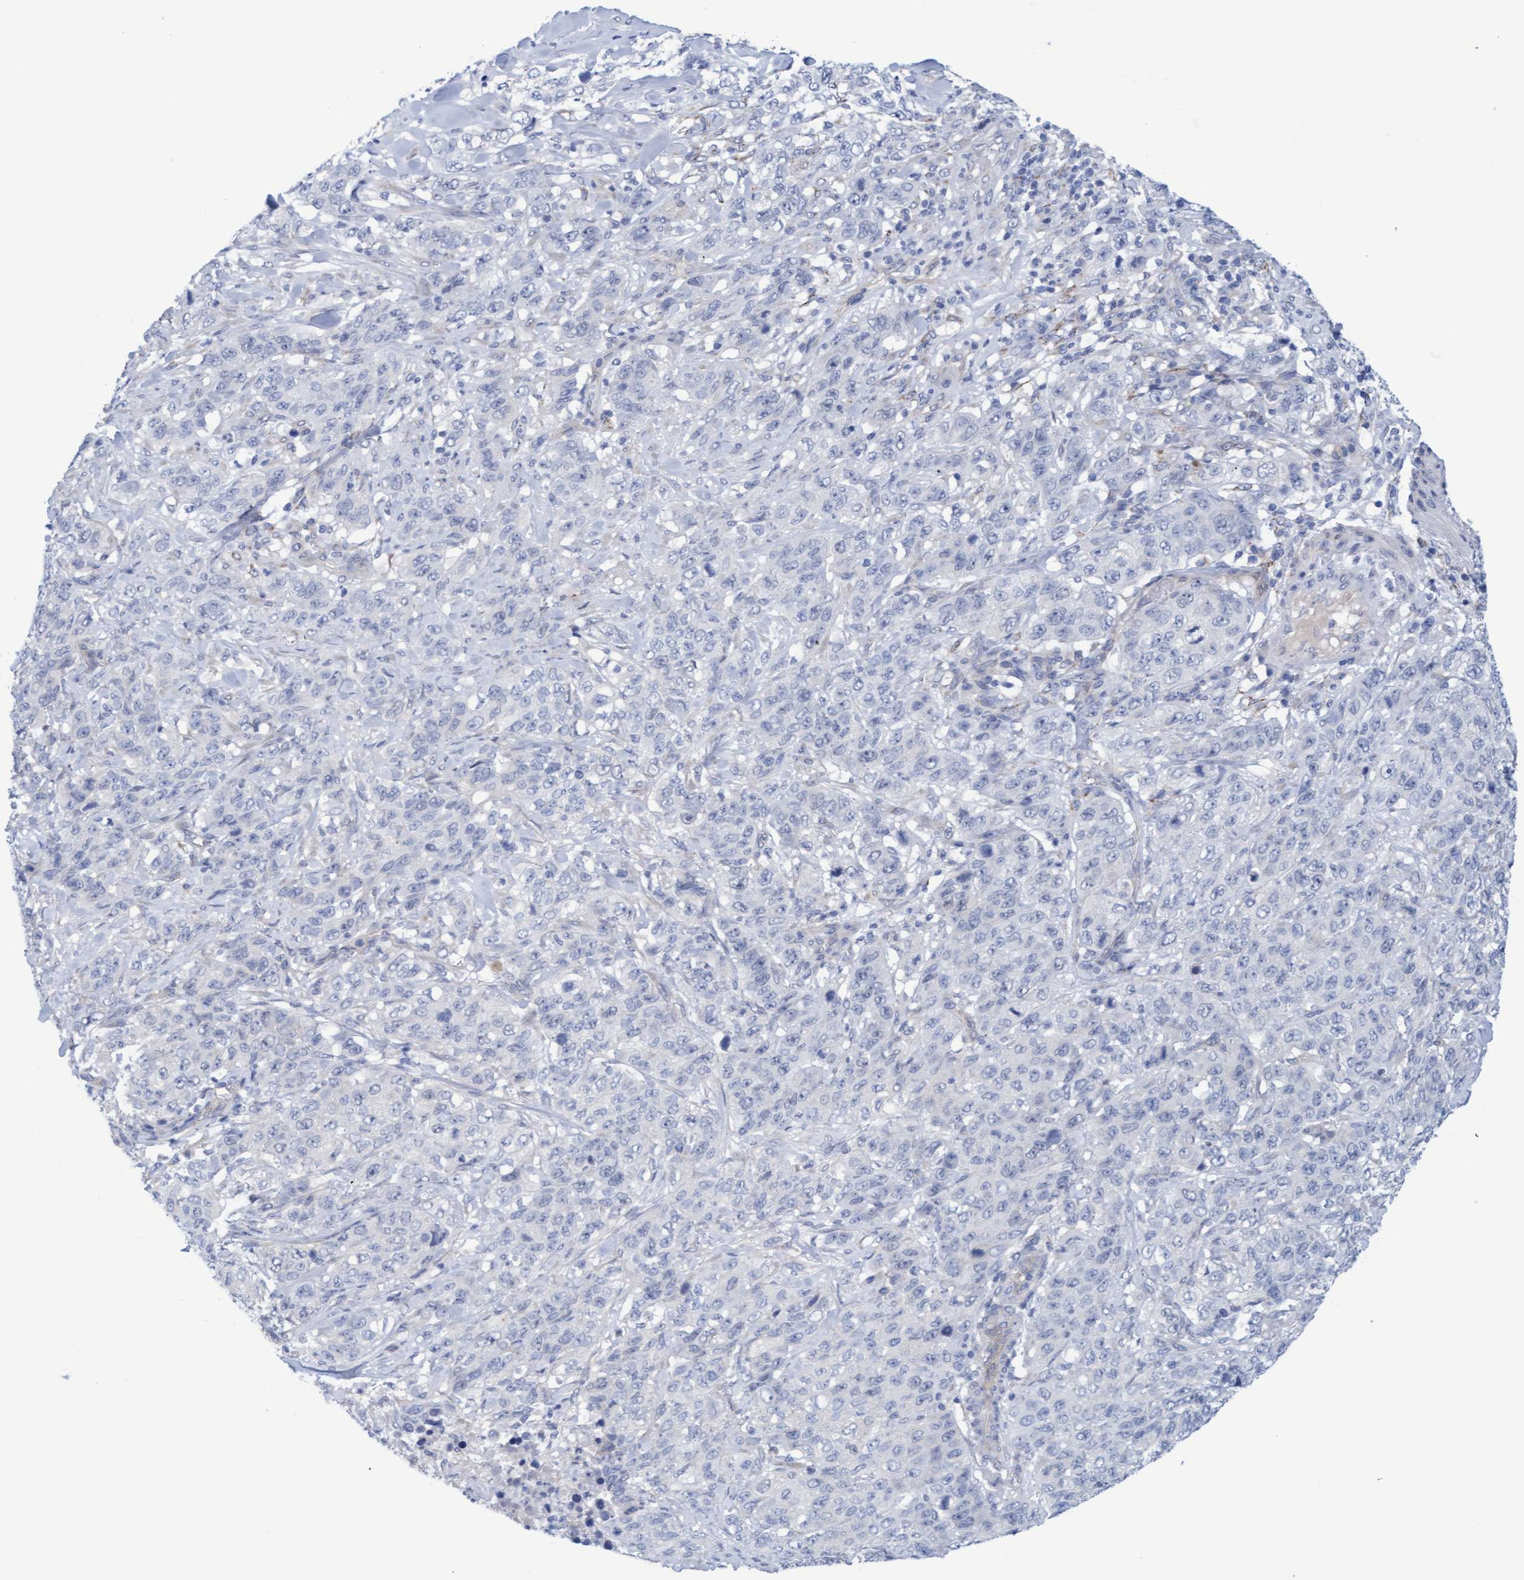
{"staining": {"intensity": "negative", "quantity": "none", "location": "none"}, "tissue": "stomach cancer", "cell_type": "Tumor cells", "image_type": "cancer", "snomed": [{"axis": "morphology", "description": "Adenocarcinoma, NOS"}, {"axis": "topography", "description": "Stomach"}], "caption": "Immunohistochemistry (IHC) image of stomach cancer stained for a protein (brown), which reveals no positivity in tumor cells.", "gene": "STXBP1", "patient": {"sex": "male", "age": 48}}